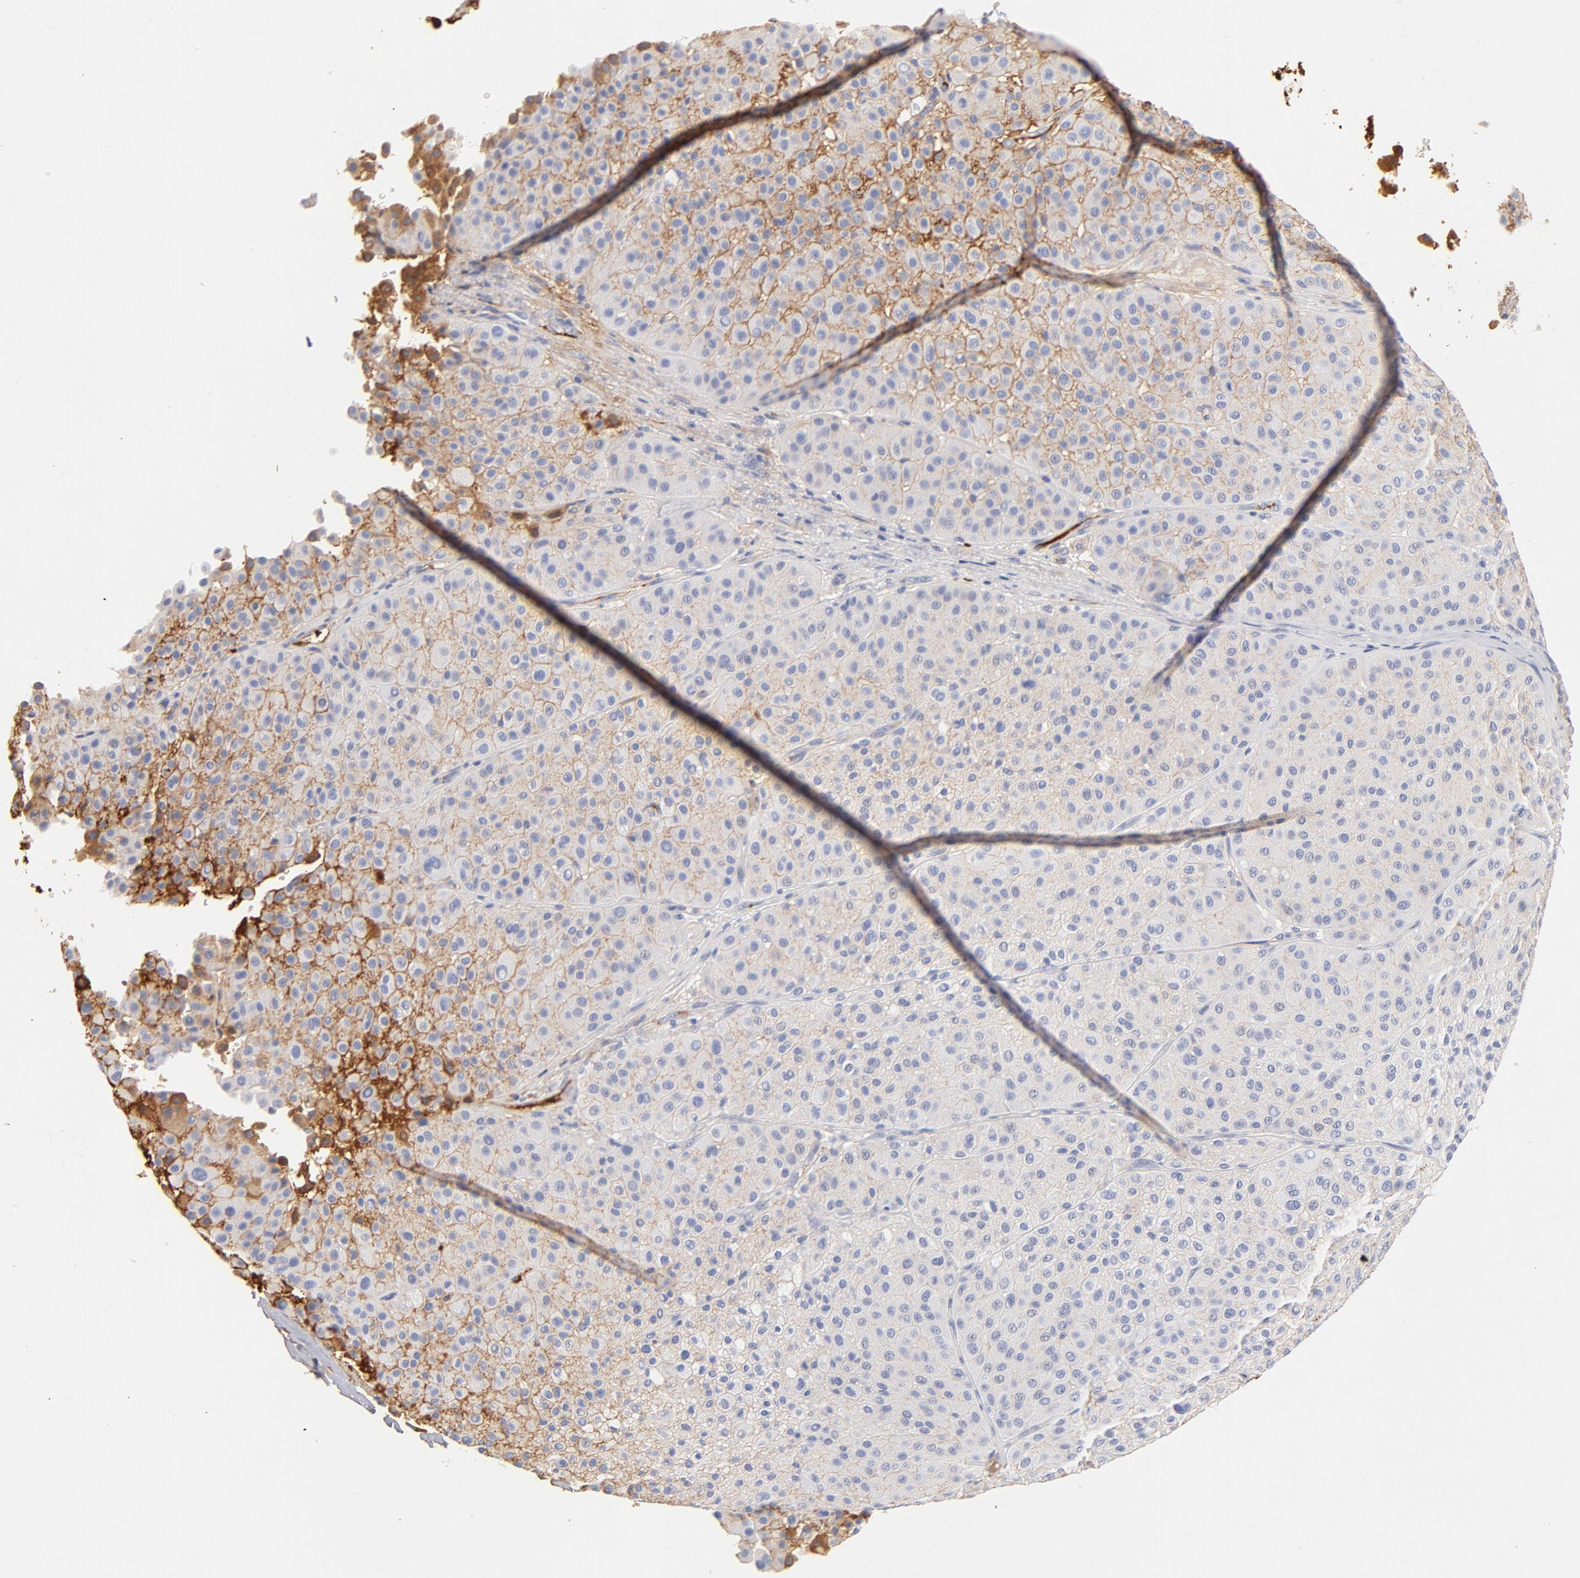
{"staining": {"intensity": "negative", "quantity": "none", "location": "none"}, "tissue": "melanoma", "cell_type": "Tumor cells", "image_type": "cancer", "snomed": [{"axis": "morphology", "description": "Normal tissue, NOS"}, {"axis": "morphology", "description": "Malignant melanoma, Metastatic site"}, {"axis": "topography", "description": "Skin"}], "caption": "Immunohistochemistry (IHC) image of melanoma stained for a protein (brown), which demonstrates no positivity in tumor cells.", "gene": "C3", "patient": {"sex": "male", "age": 41}}